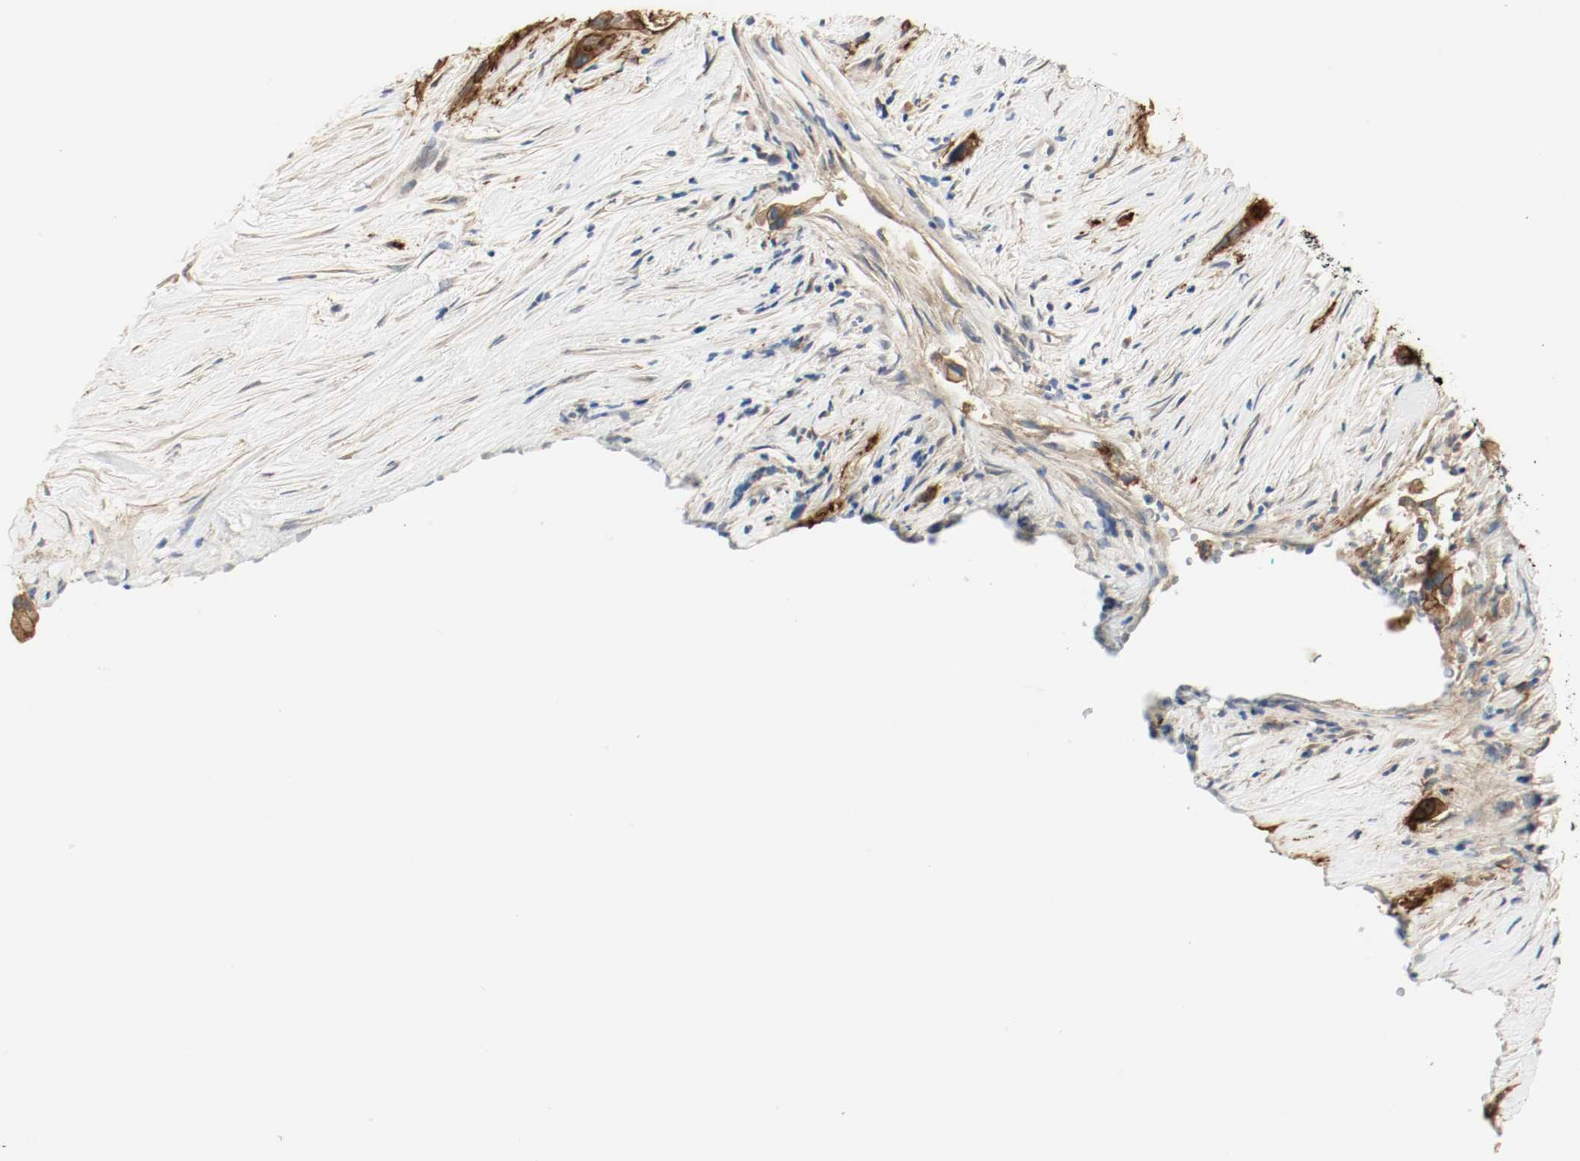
{"staining": {"intensity": "strong", "quantity": ">75%", "location": "cytoplasmic/membranous"}, "tissue": "pancreatic cancer", "cell_type": "Tumor cells", "image_type": "cancer", "snomed": [{"axis": "morphology", "description": "Adenocarcinoma, NOS"}, {"axis": "topography", "description": "Pancreas"}], "caption": "High-magnification brightfield microscopy of pancreatic cancer (adenocarcinoma) stained with DAB (brown) and counterstained with hematoxylin (blue). tumor cells exhibit strong cytoplasmic/membranous staining is appreciated in about>75% of cells. The staining was performed using DAB, with brown indicating positive protein expression. Nuclei are stained blue with hematoxylin.", "gene": "MELTF", "patient": {"sex": "female", "age": 59}}